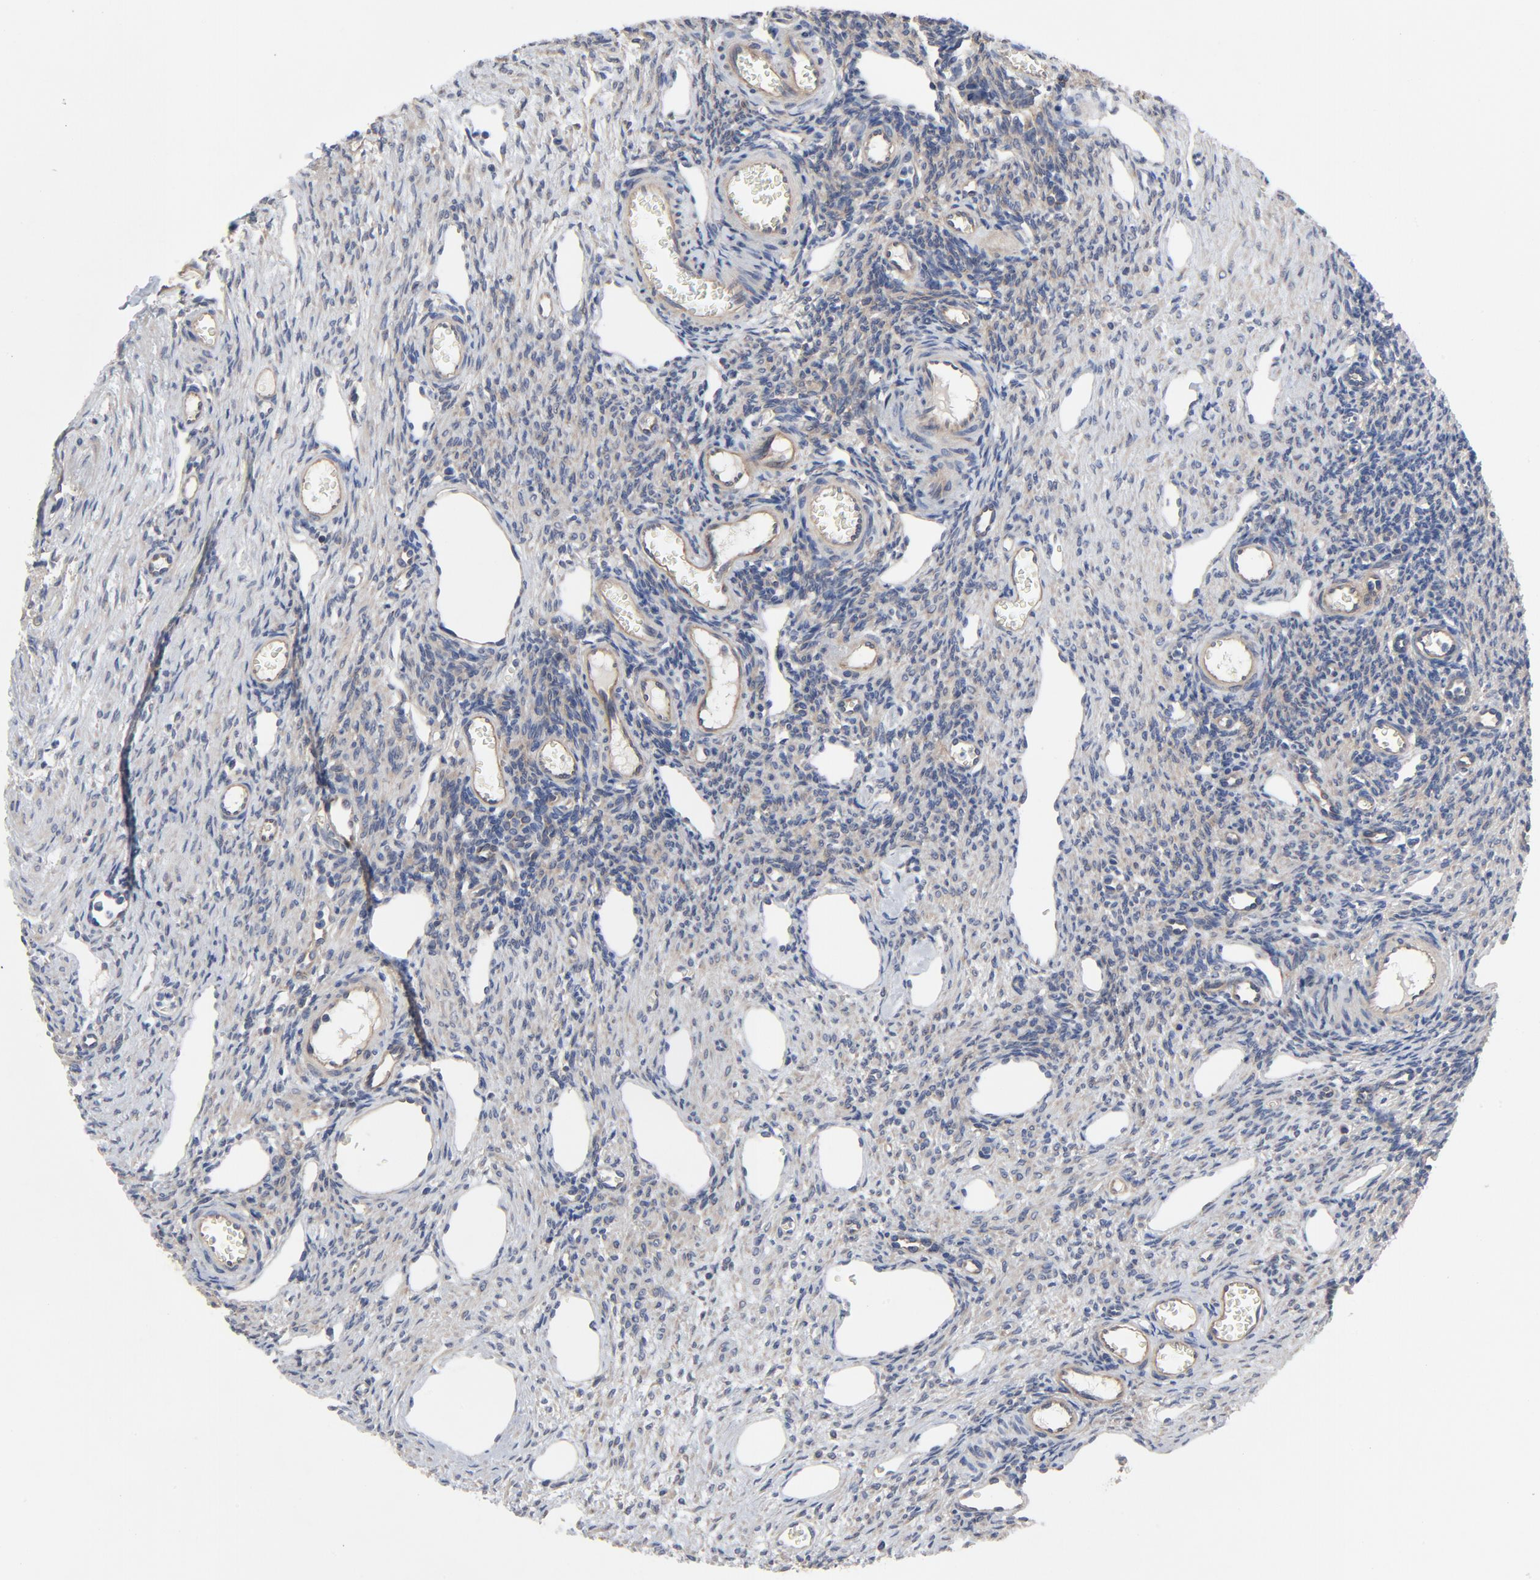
{"staining": {"intensity": "weak", "quantity": "<25%", "location": "cytoplasmic/membranous"}, "tissue": "ovary", "cell_type": "Ovarian stroma cells", "image_type": "normal", "snomed": [{"axis": "morphology", "description": "Normal tissue, NOS"}, {"axis": "topography", "description": "Ovary"}], "caption": "A photomicrograph of ovary stained for a protein demonstrates no brown staining in ovarian stroma cells. The staining was performed using DAB (3,3'-diaminobenzidine) to visualize the protein expression in brown, while the nuclei were stained in blue with hematoxylin (Magnification: 20x).", "gene": "DYNLT3", "patient": {"sex": "female", "age": 33}}